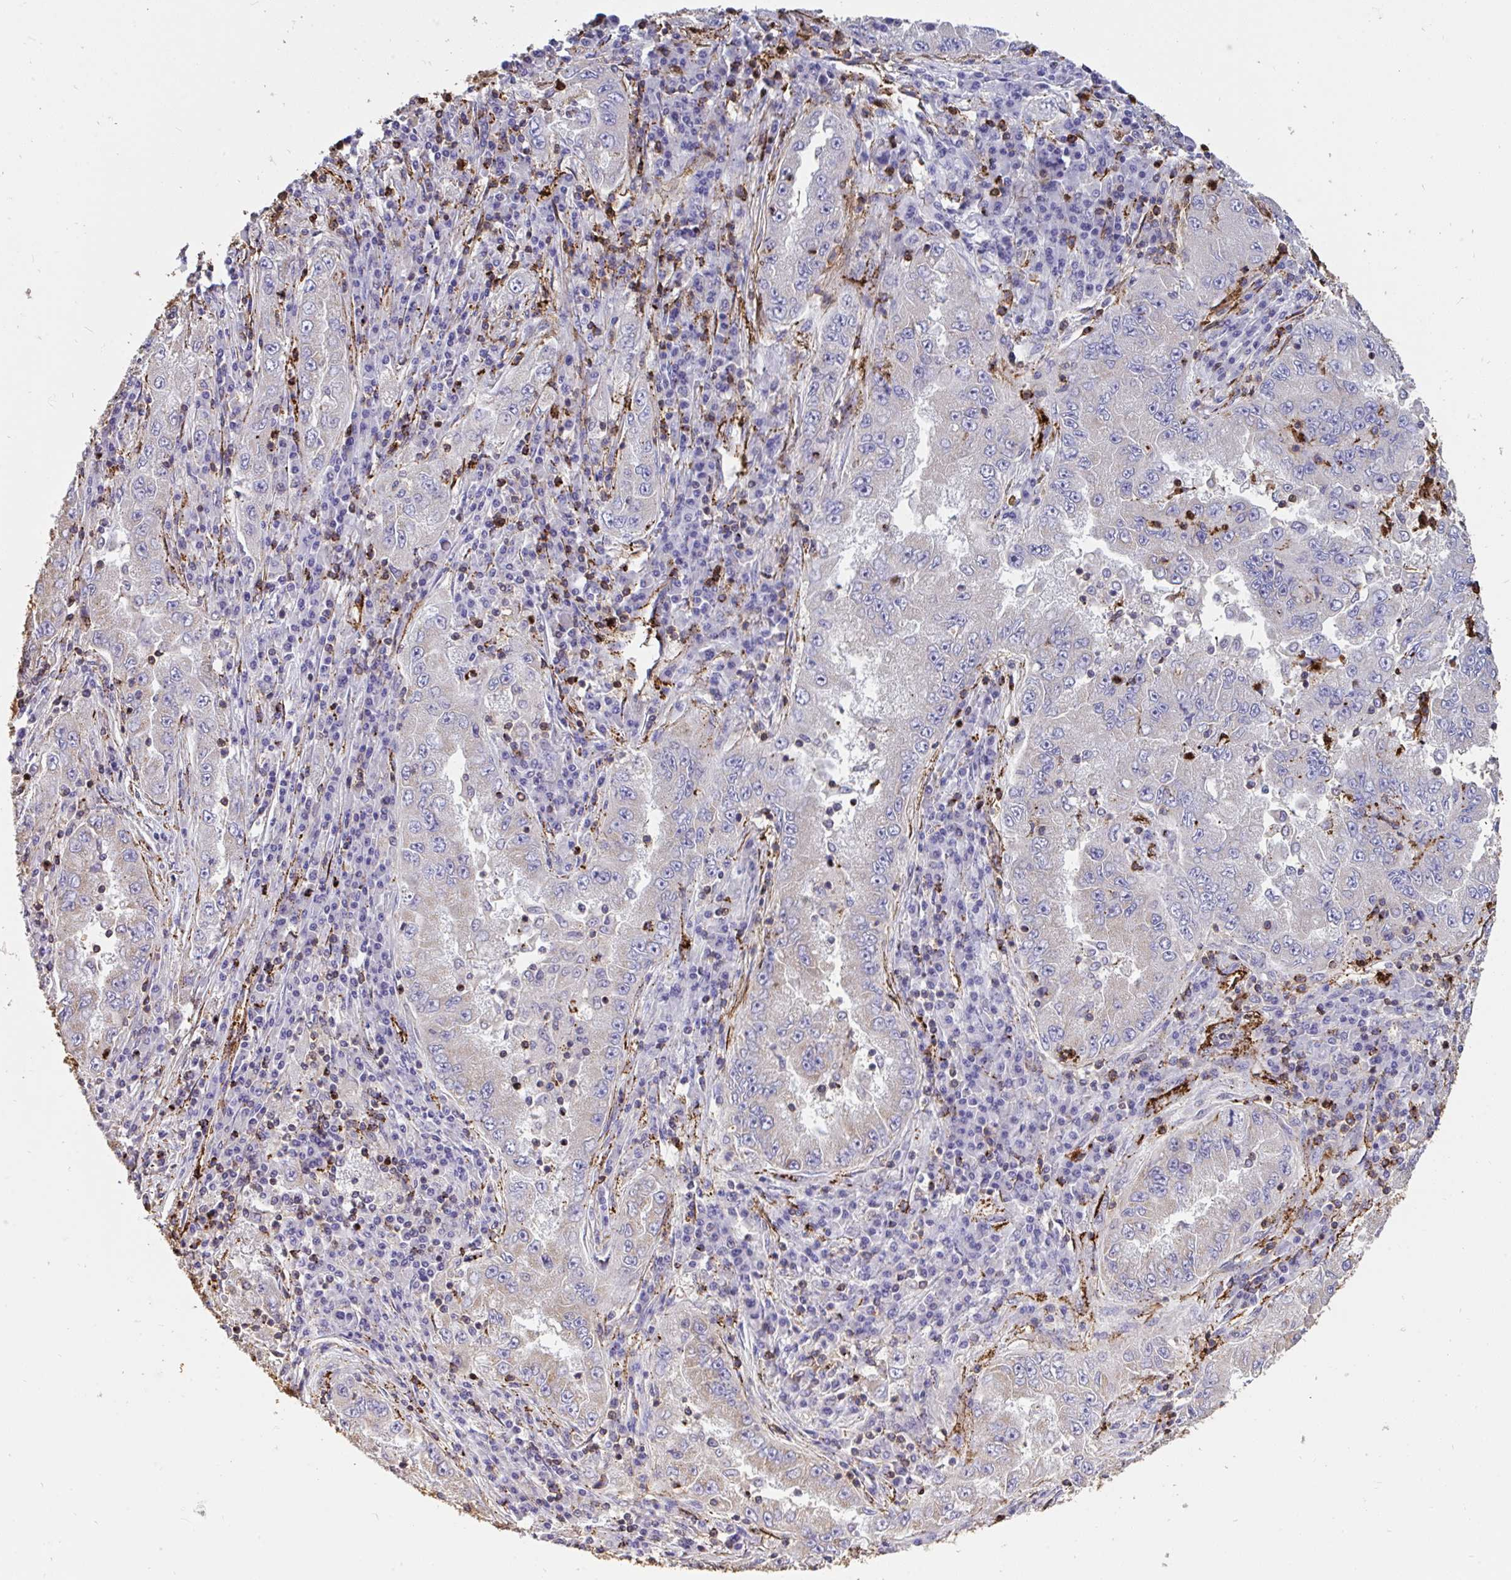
{"staining": {"intensity": "negative", "quantity": "none", "location": "none"}, "tissue": "lung cancer", "cell_type": "Tumor cells", "image_type": "cancer", "snomed": [{"axis": "morphology", "description": "Adenocarcinoma, NOS"}, {"axis": "morphology", "description": "Adenocarcinoma primary or metastatic"}, {"axis": "topography", "description": "Lung"}], "caption": "Immunohistochemistry (IHC) histopathology image of human lung adenocarcinoma primary or metastatic stained for a protein (brown), which shows no positivity in tumor cells.", "gene": "CFL1", "patient": {"sex": "male", "age": 74}}